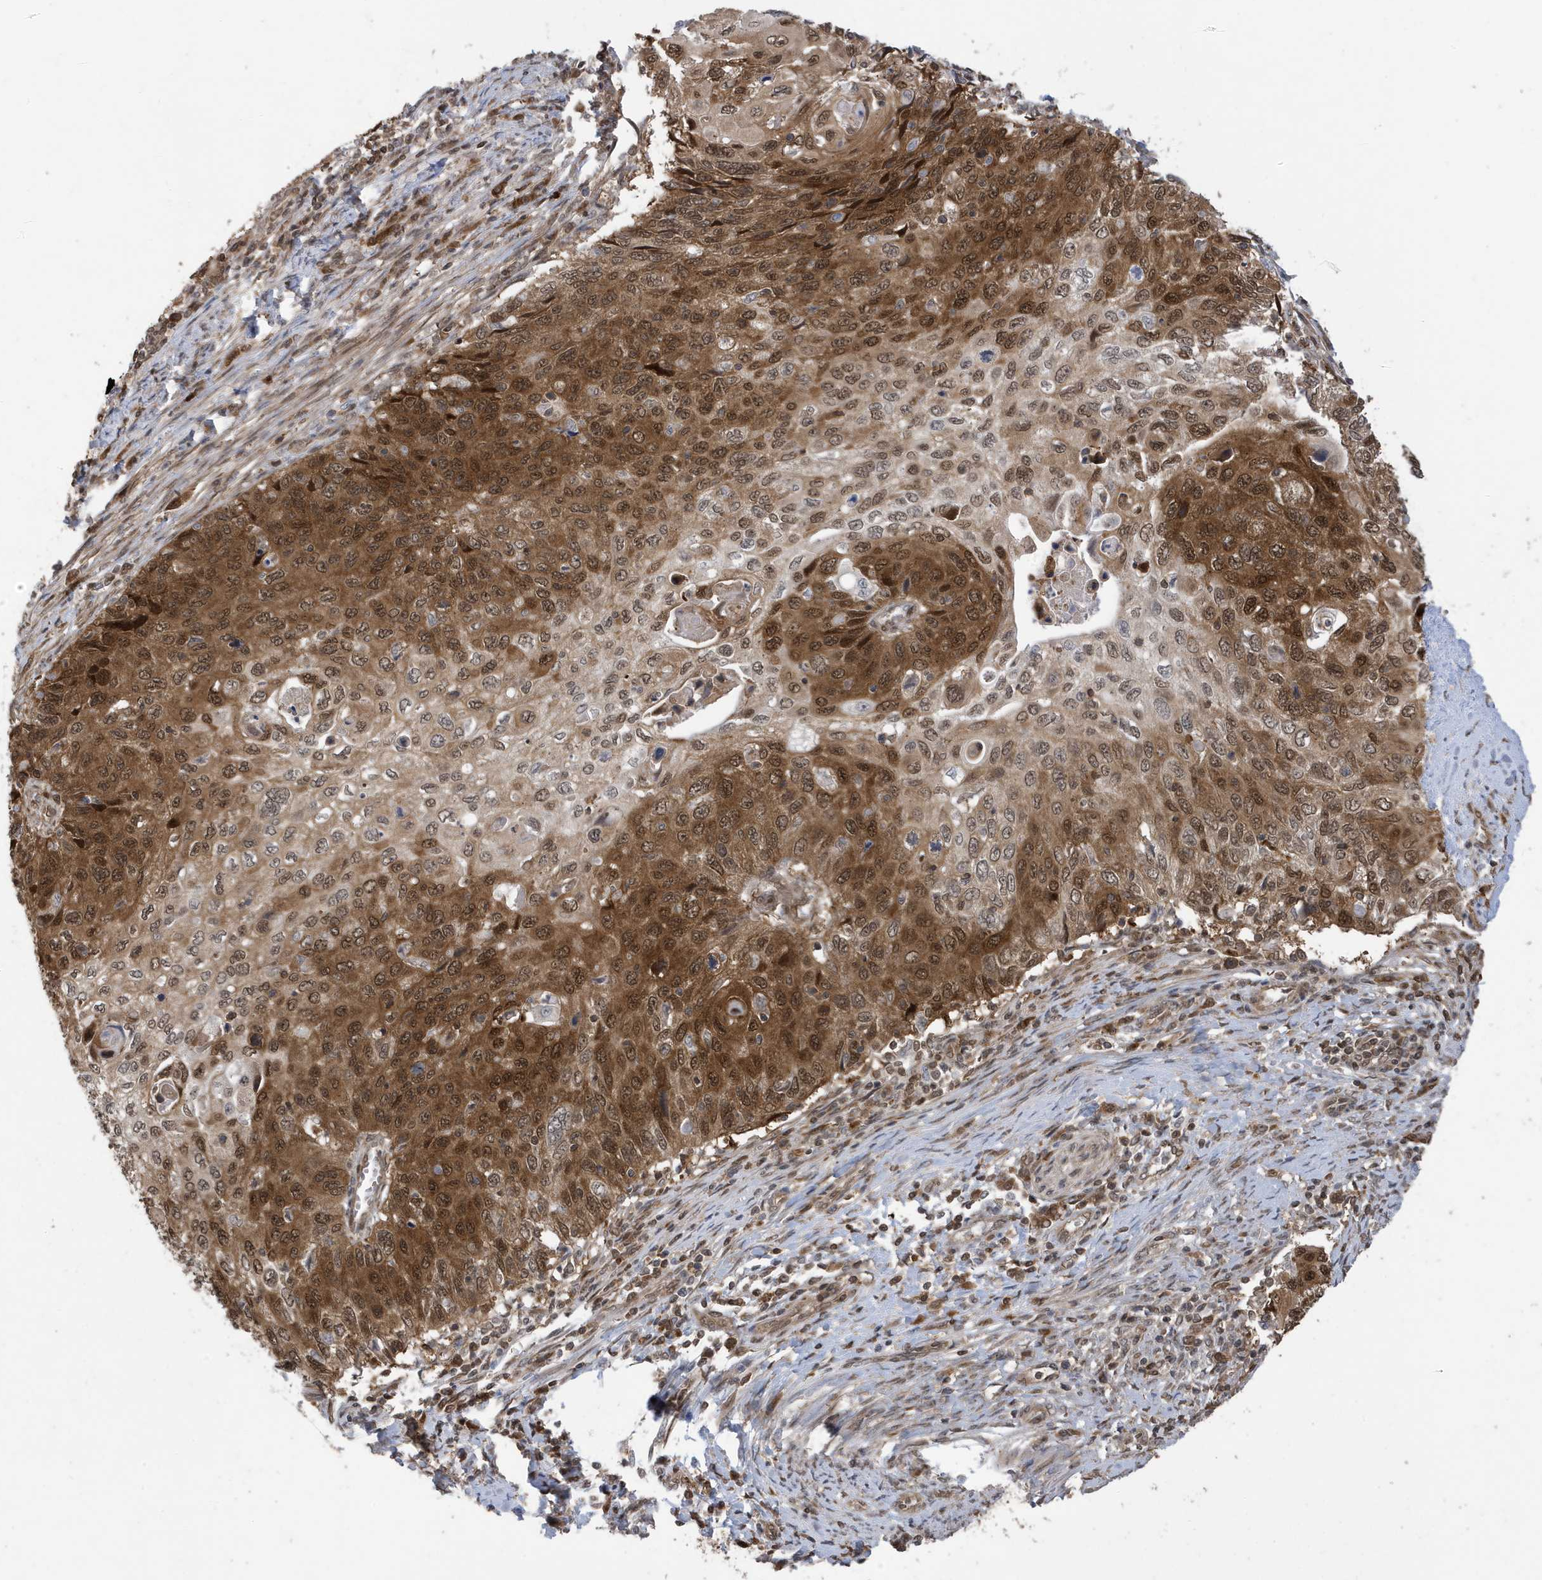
{"staining": {"intensity": "moderate", "quantity": ">75%", "location": "cytoplasmic/membranous,nuclear"}, "tissue": "cervical cancer", "cell_type": "Tumor cells", "image_type": "cancer", "snomed": [{"axis": "morphology", "description": "Squamous cell carcinoma, NOS"}, {"axis": "topography", "description": "Cervix"}], "caption": "Immunohistochemistry photomicrograph of squamous cell carcinoma (cervical) stained for a protein (brown), which reveals medium levels of moderate cytoplasmic/membranous and nuclear positivity in about >75% of tumor cells.", "gene": "UBQLN1", "patient": {"sex": "female", "age": 70}}